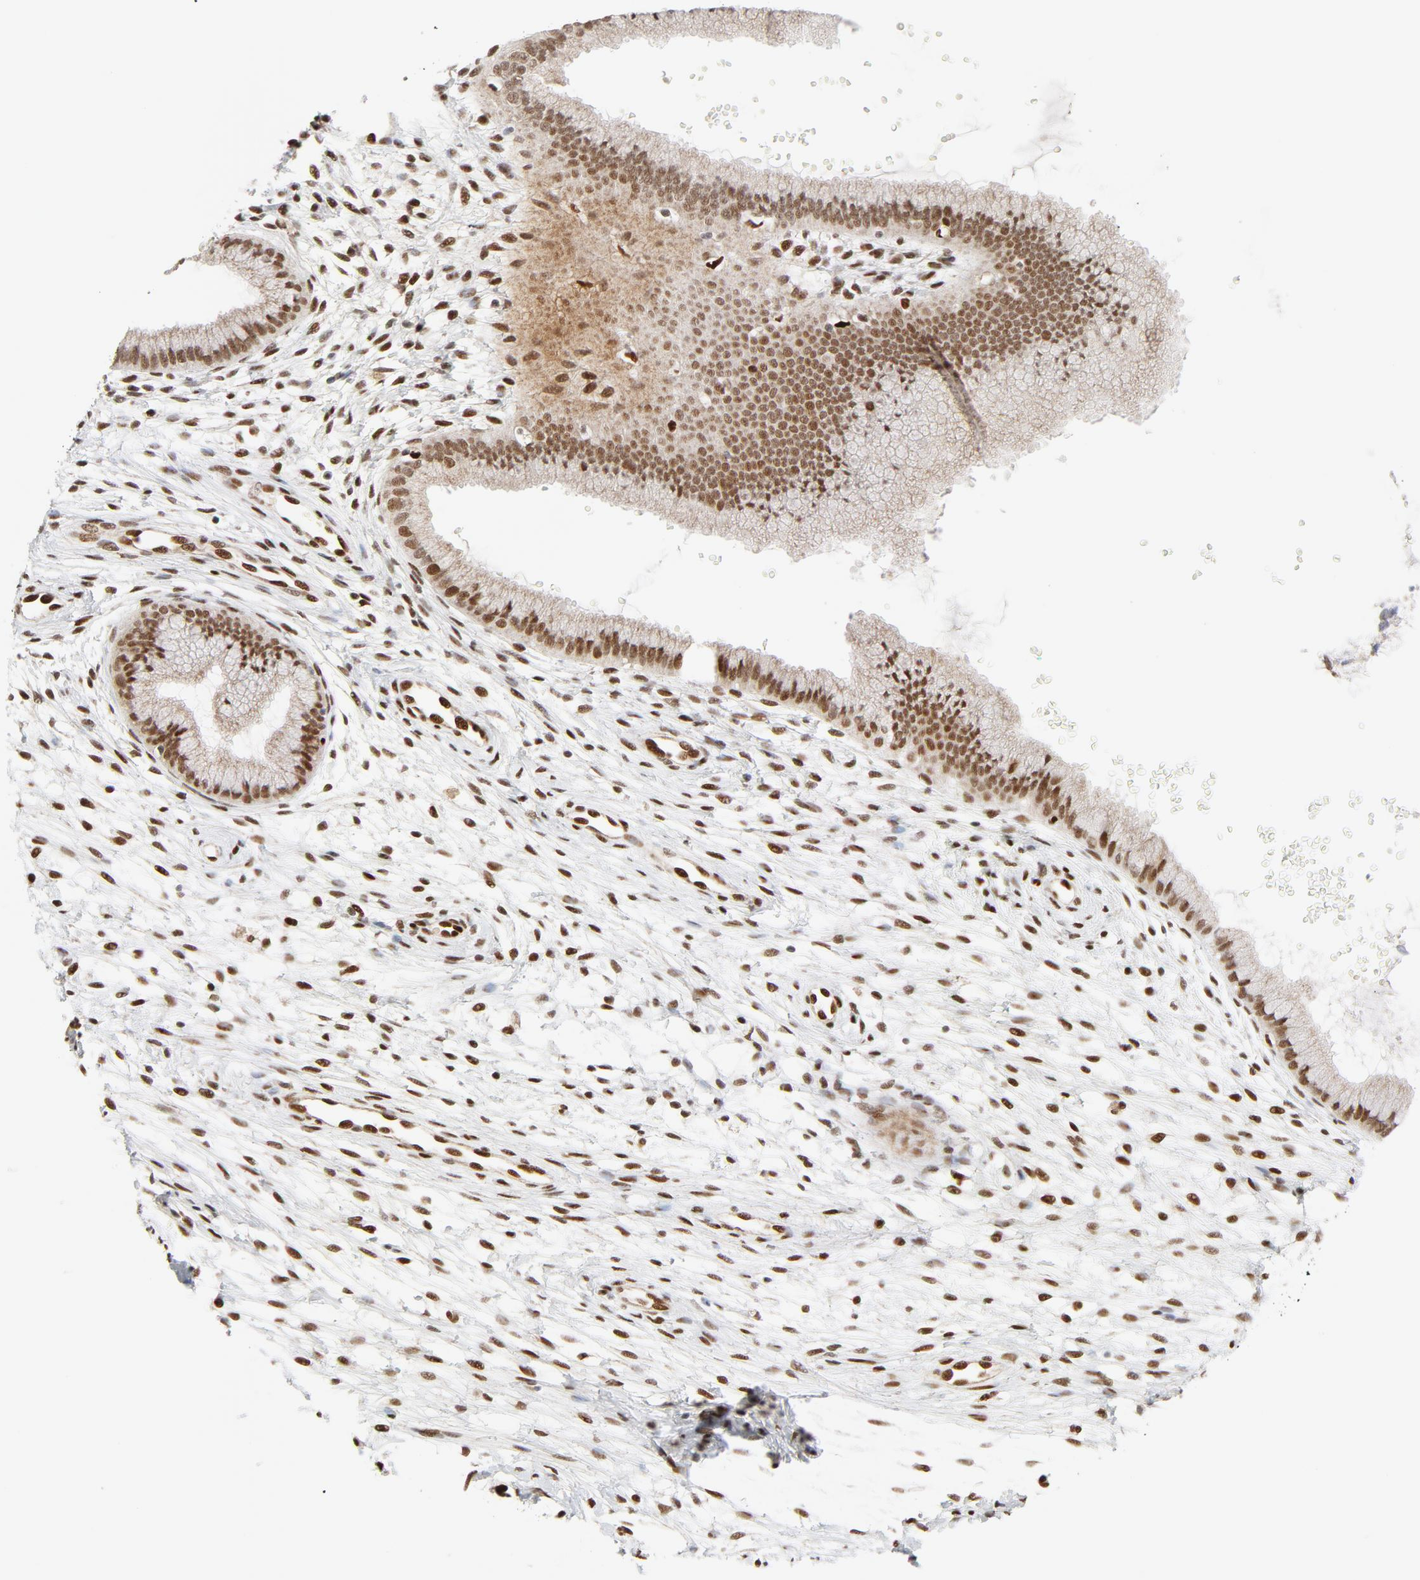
{"staining": {"intensity": "moderate", "quantity": ">75%", "location": "nuclear"}, "tissue": "cervix", "cell_type": "Glandular cells", "image_type": "normal", "snomed": [{"axis": "morphology", "description": "Normal tissue, NOS"}, {"axis": "topography", "description": "Cervix"}], "caption": "High-power microscopy captured an IHC histopathology image of benign cervix, revealing moderate nuclear expression in approximately >75% of glandular cells. (Stains: DAB in brown, nuclei in blue, Microscopy: brightfield microscopy at high magnification).", "gene": "MEF2A", "patient": {"sex": "female", "age": 39}}